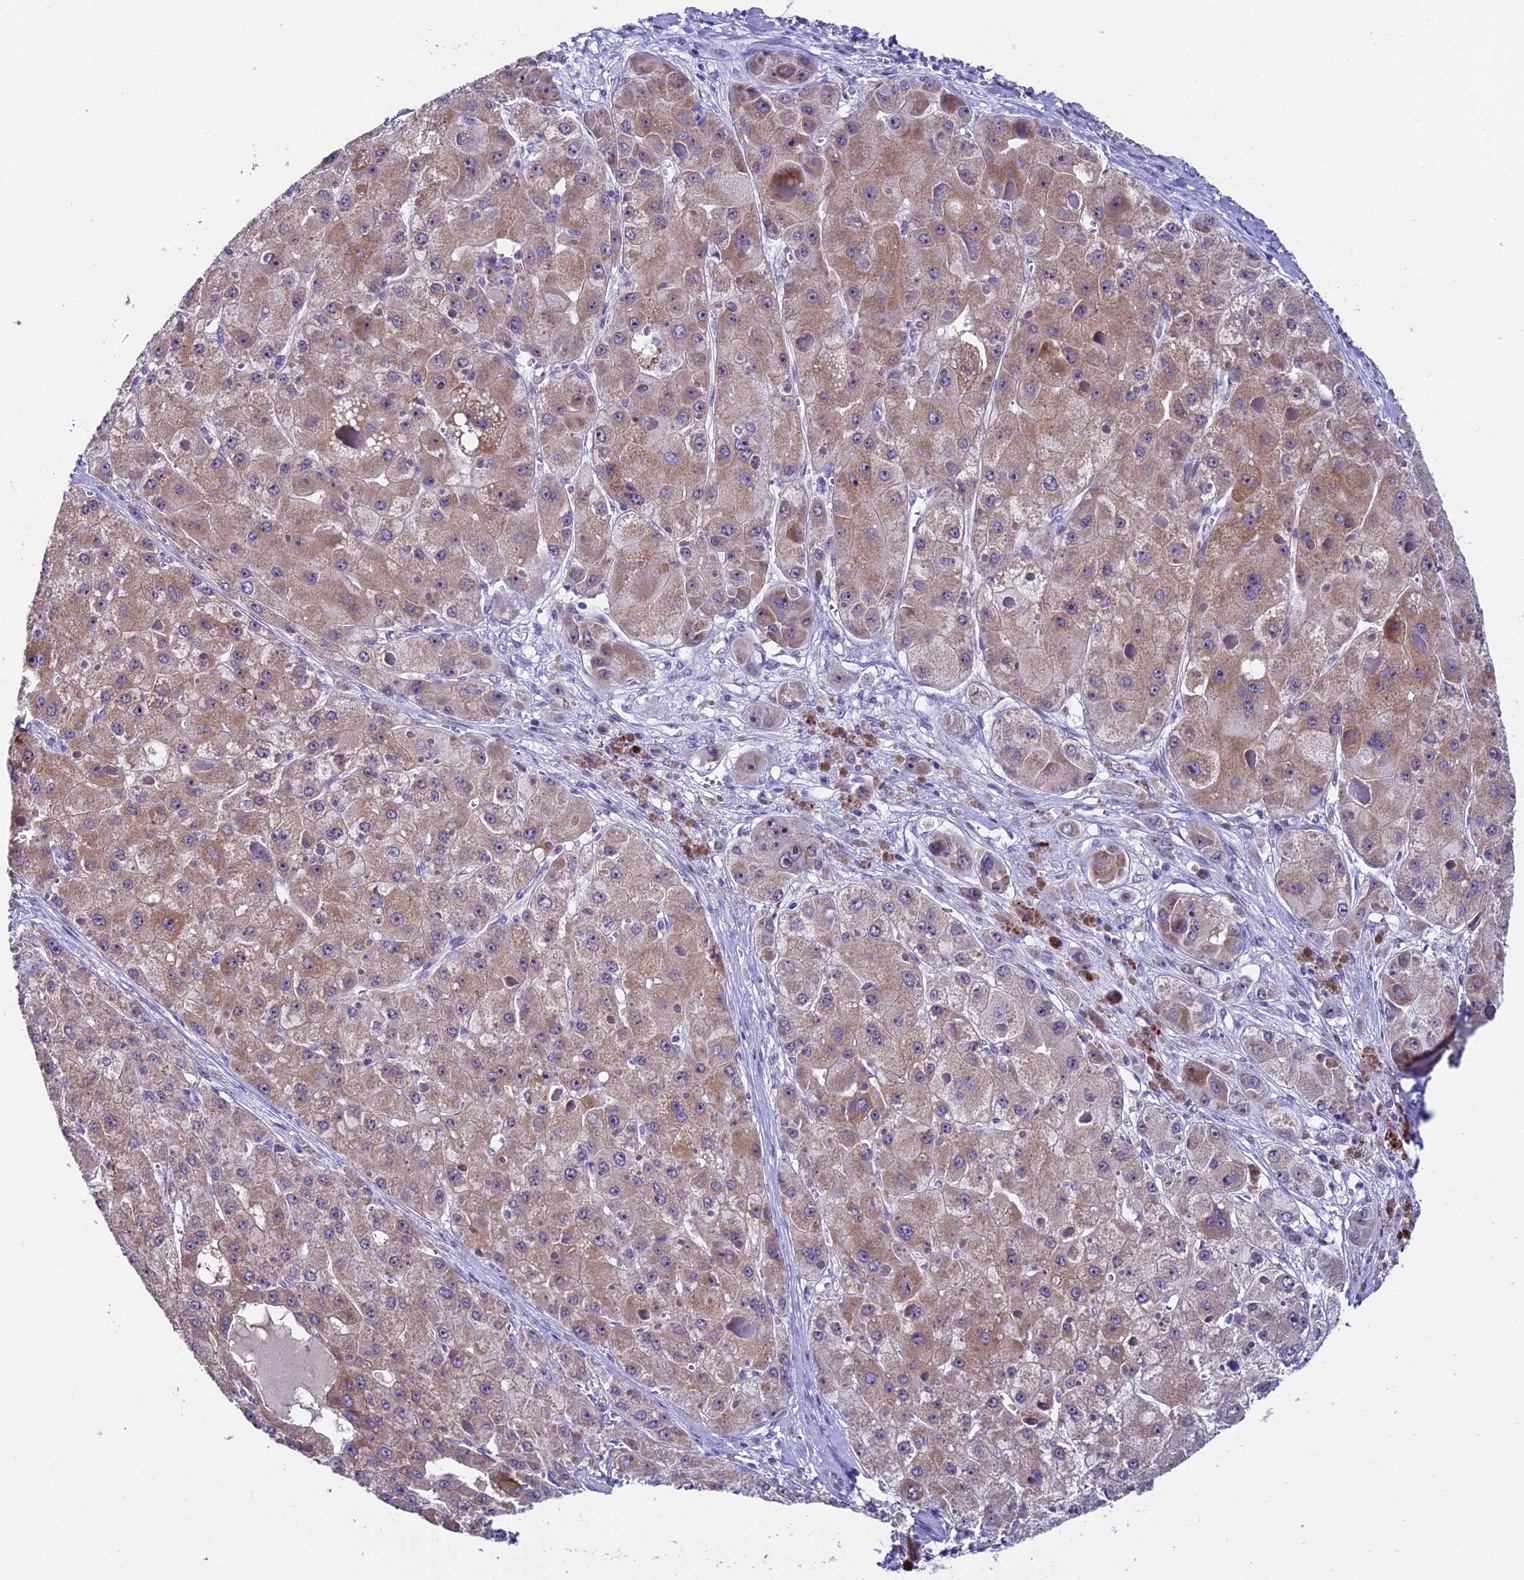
{"staining": {"intensity": "weak", "quantity": ">75%", "location": "cytoplasmic/membranous"}, "tissue": "liver cancer", "cell_type": "Tumor cells", "image_type": "cancer", "snomed": [{"axis": "morphology", "description": "Carcinoma, Hepatocellular, NOS"}, {"axis": "topography", "description": "Liver"}], "caption": "Protein staining shows weak cytoplasmic/membranous expression in about >75% of tumor cells in liver hepatocellular carcinoma.", "gene": "SLC10A1", "patient": {"sex": "female", "age": 73}}